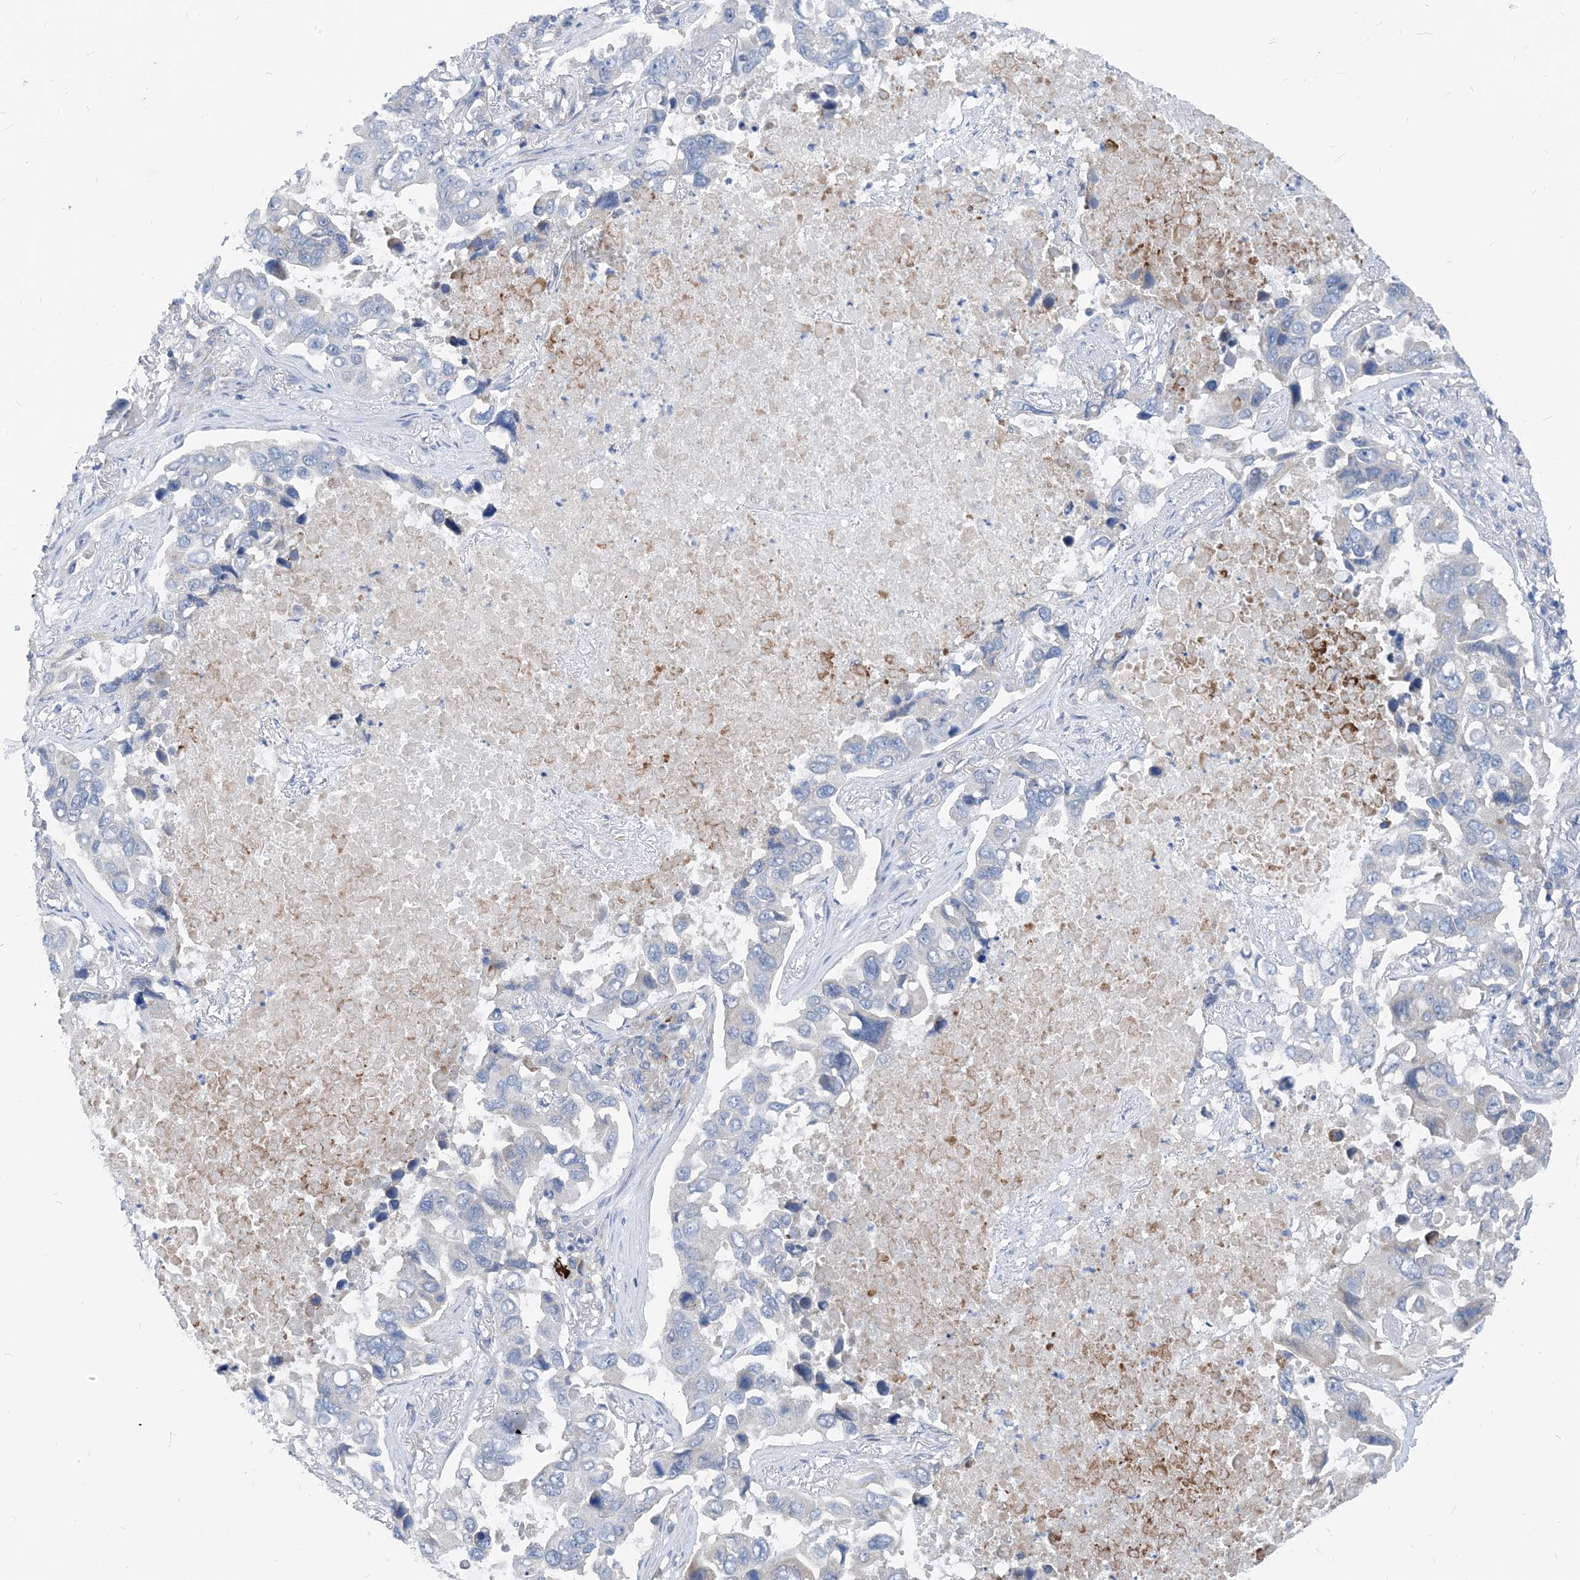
{"staining": {"intensity": "negative", "quantity": "none", "location": "none"}, "tissue": "lung cancer", "cell_type": "Tumor cells", "image_type": "cancer", "snomed": [{"axis": "morphology", "description": "Adenocarcinoma, NOS"}, {"axis": "topography", "description": "Lung"}], "caption": "High magnification brightfield microscopy of lung cancer stained with DAB (brown) and counterstained with hematoxylin (blue): tumor cells show no significant expression.", "gene": "PLEKHA3", "patient": {"sex": "male", "age": 64}}